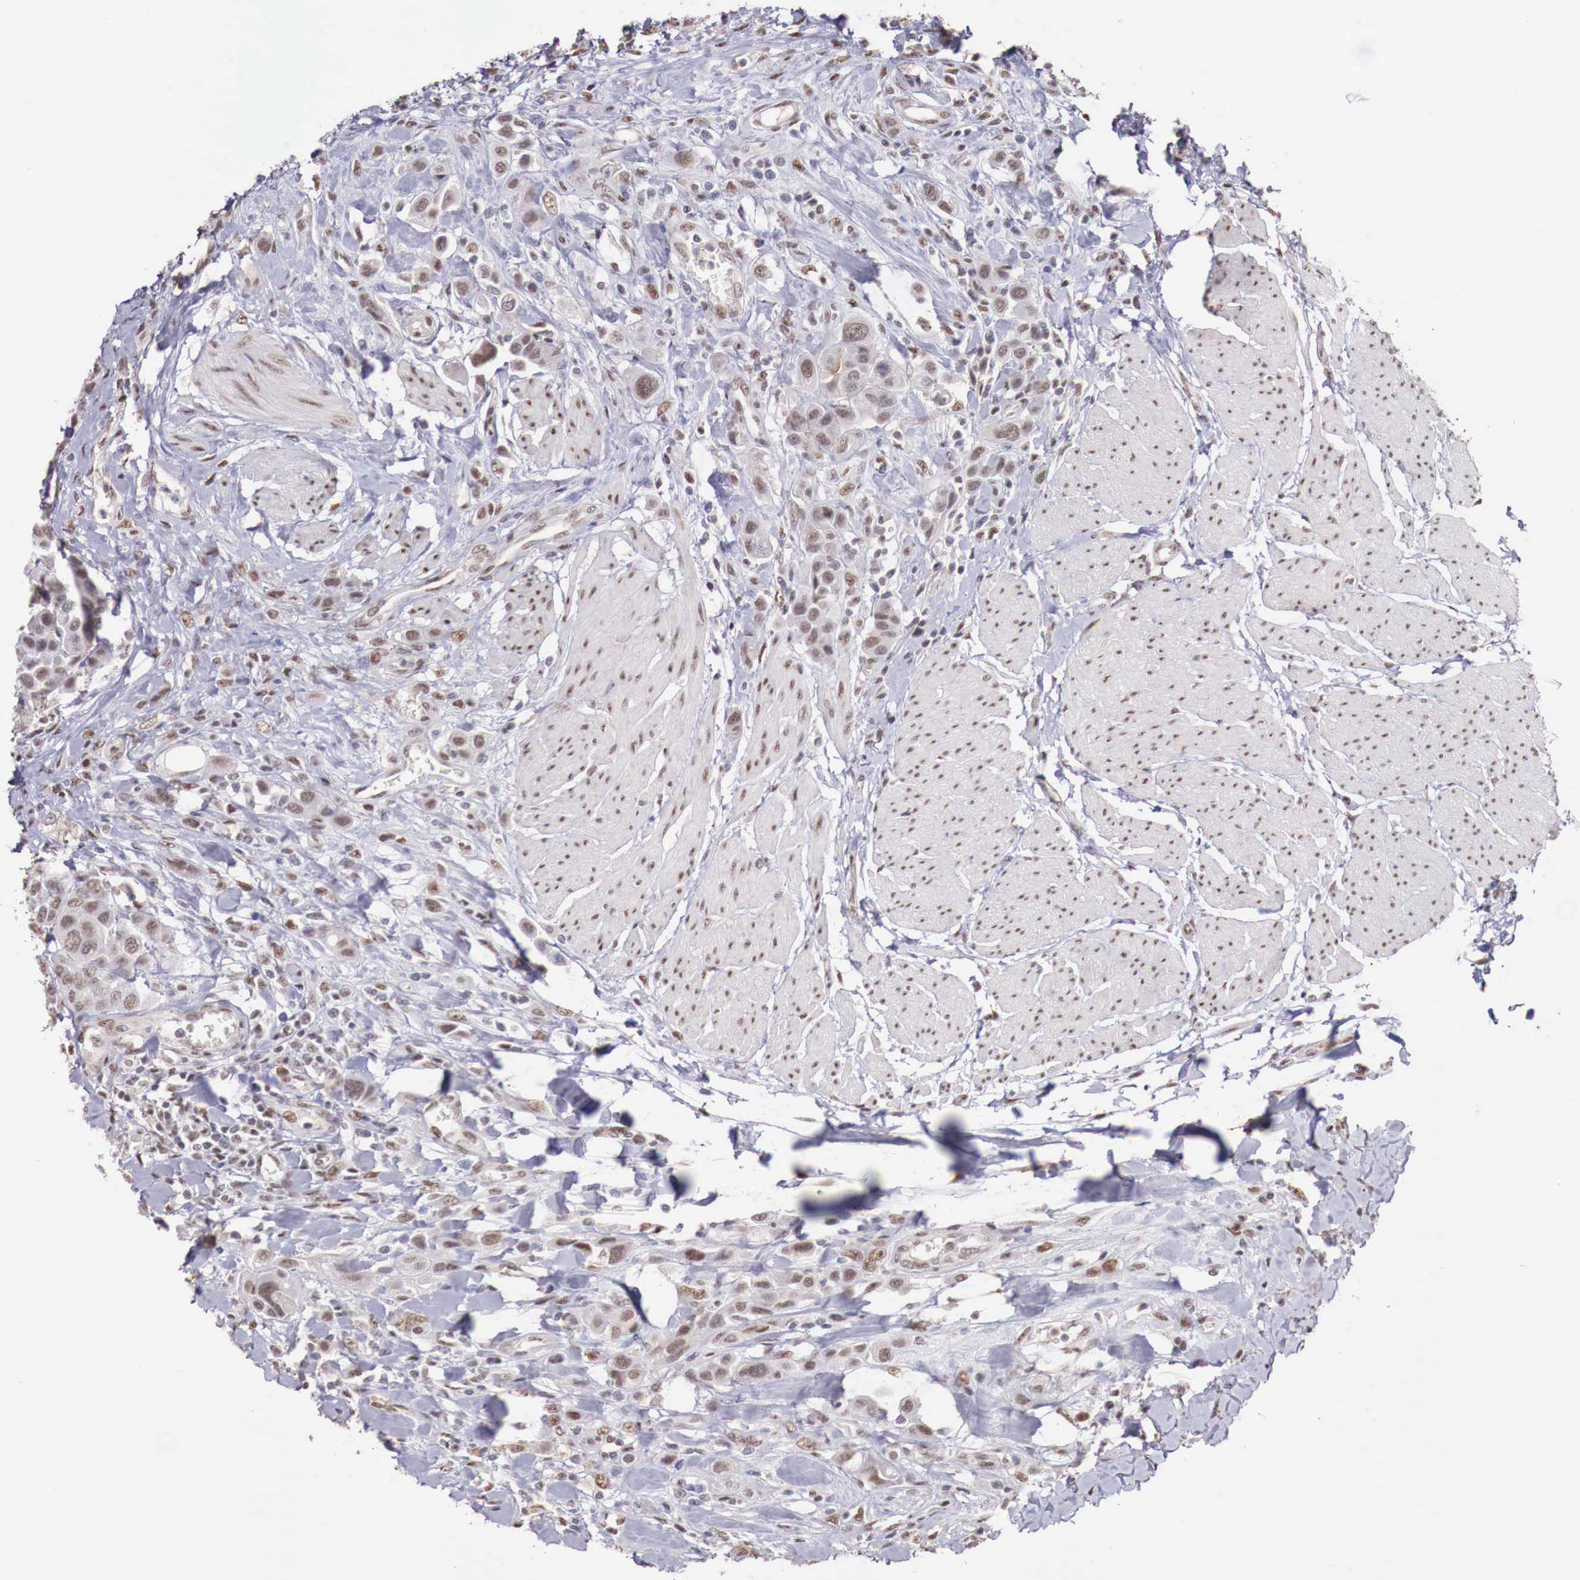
{"staining": {"intensity": "moderate", "quantity": ">75%", "location": "nuclear"}, "tissue": "urothelial cancer", "cell_type": "Tumor cells", "image_type": "cancer", "snomed": [{"axis": "morphology", "description": "Urothelial carcinoma, High grade"}, {"axis": "topography", "description": "Urinary bladder"}], "caption": "A photomicrograph of urothelial carcinoma (high-grade) stained for a protein displays moderate nuclear brown staining in tumor cells. Nuclei are stained in blue.", "gene": "FOXP2", "patient": {"sex": "male", "age": 50}}